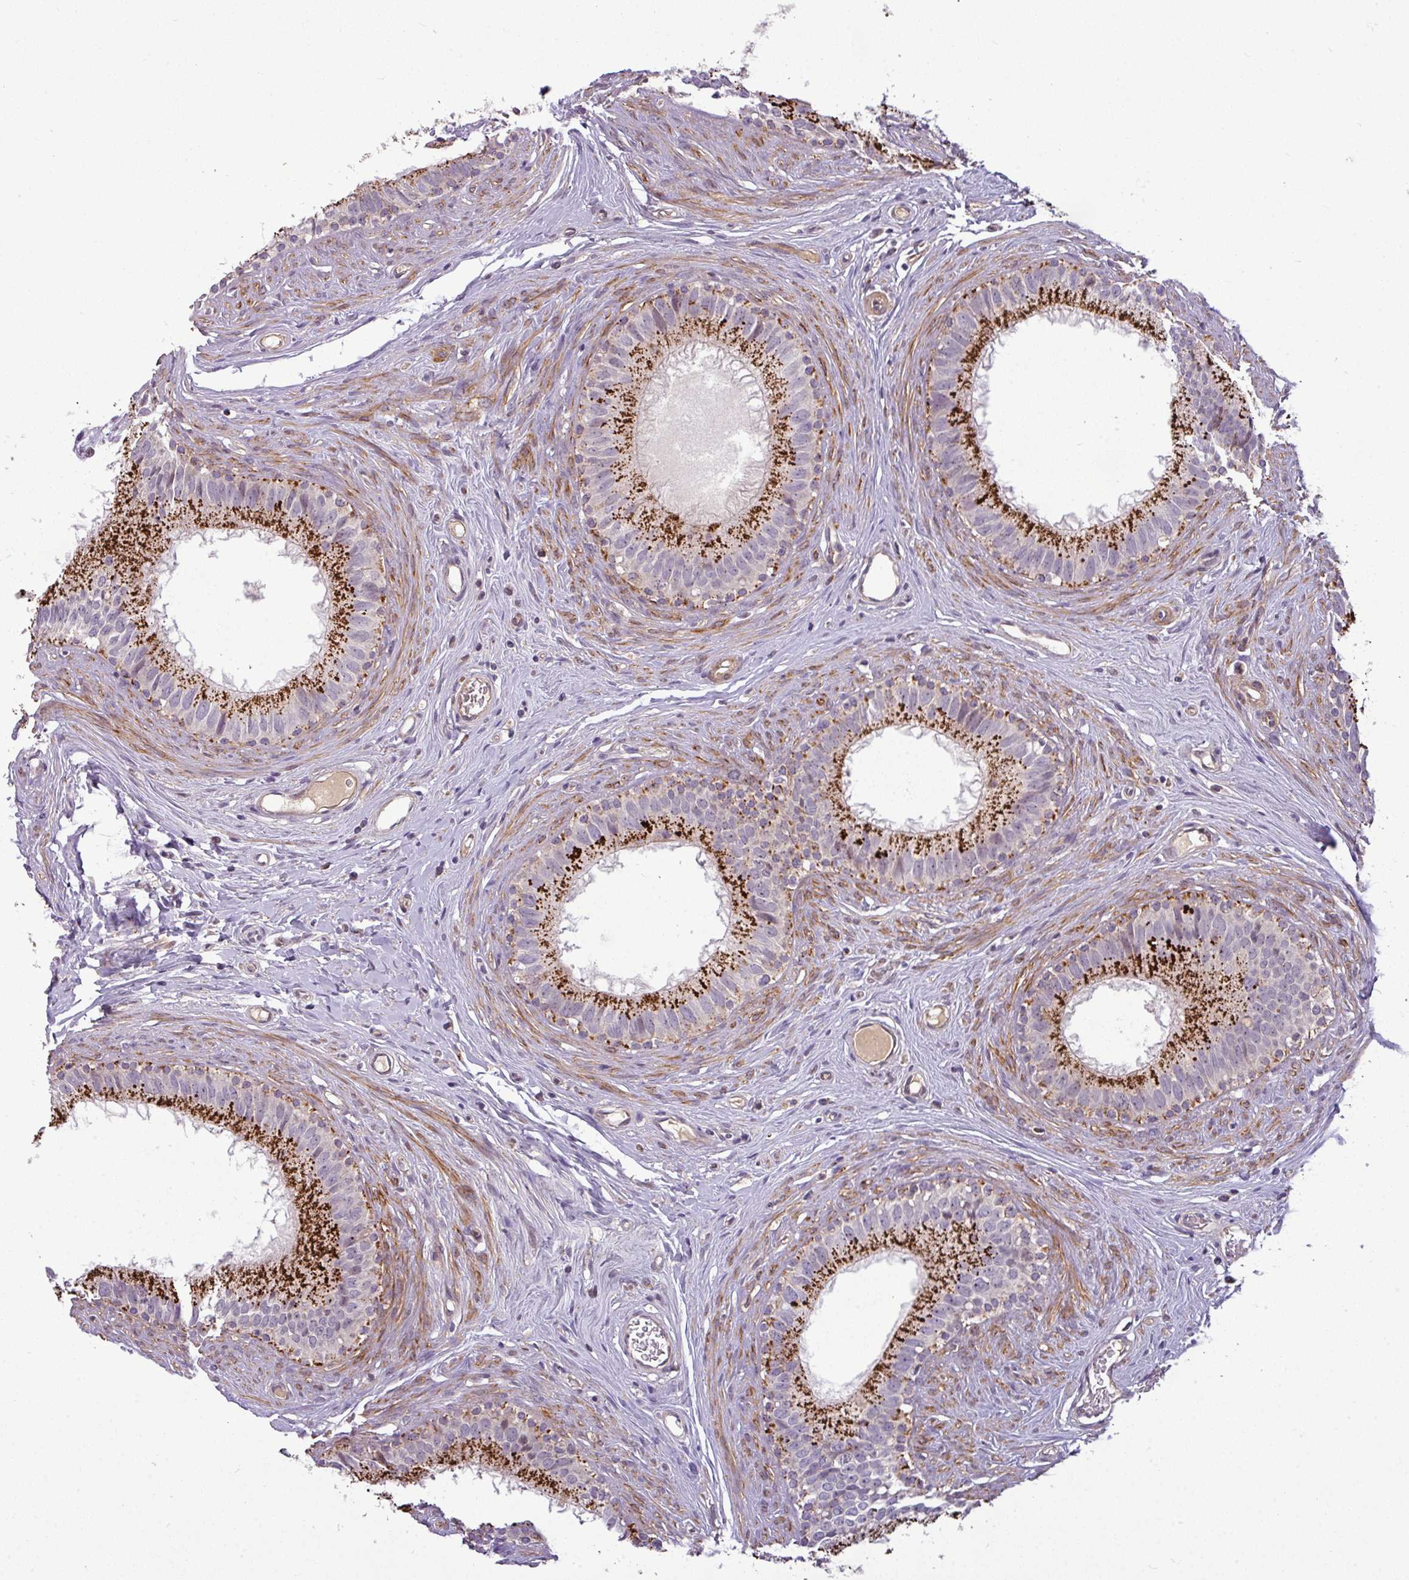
{"staining": {"intensity": "strong", "quantity": "25%-75%", "location": "cytoplasmic/membranous"}, "tissue": "epididymis", "cell_type": "Glandular cells", "image_type": "normal", "snomed": [{"axis": "morphology", "description": "Normal tissue, NOS"}, {"axis": "topography", "description": "Epididymis"}], "caption": "Glandular cells reveal strong cytoplasmic/membranous expression in approximately 25%-75% of cells in unremarkable epididymis. Using DAB (brown) and hematoxylin (blue) stains, captured at high magnification using brightfield microscopy.", "gene": "ZNF35", "patient": {"sex": "male", "age": 80}}